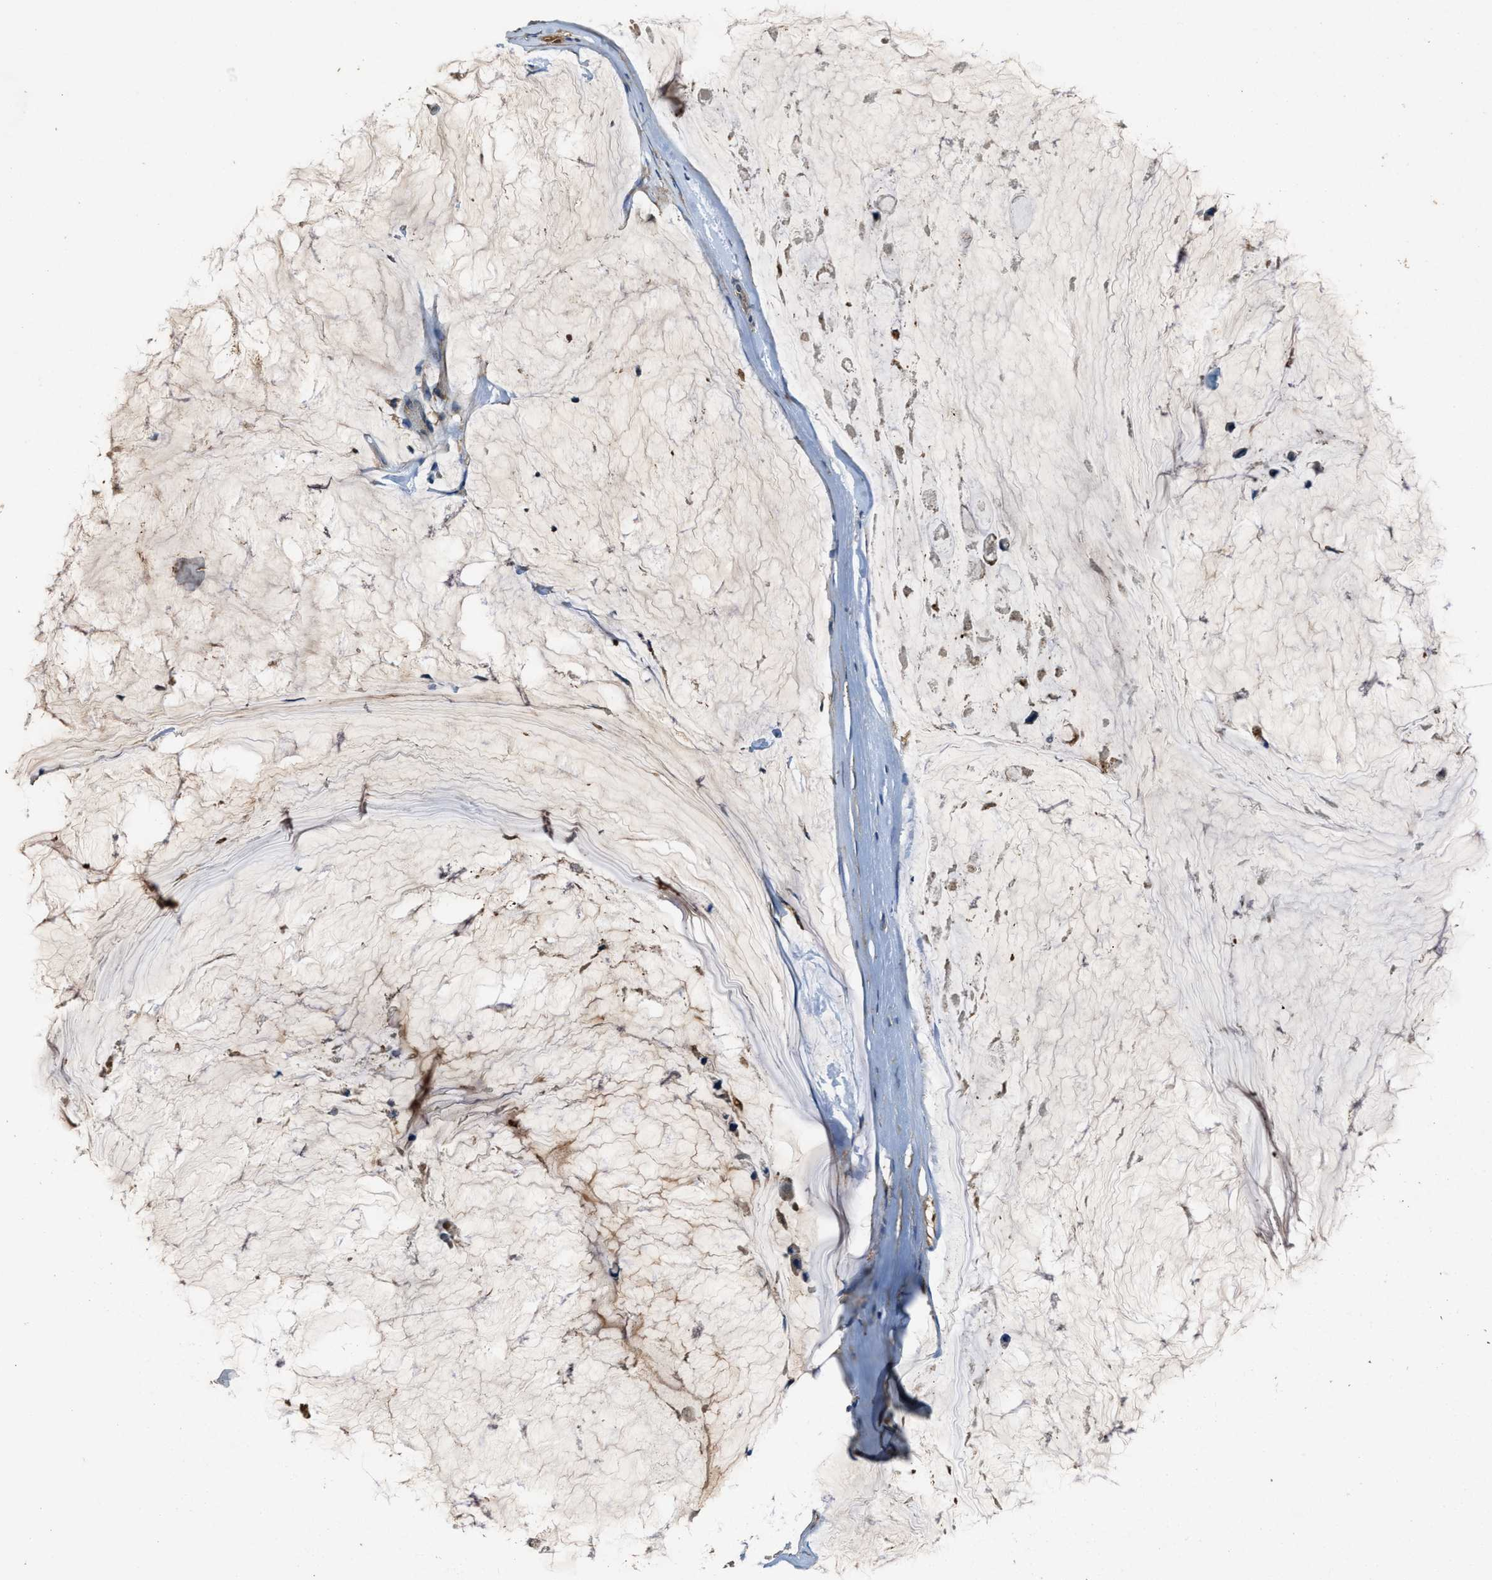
{"staining": {"intensity": "weak", "quantity": ">75%", "location": "cytoplasmic/membranous"}, "tissue": "ovarian cancer", "cell_type": "Tumor cells", "image_type": "cancer", "snomed": [{"axis": "morphology", "description": "Cystadenocarcinoma, mucinous, NOS"}, {"axis": "topography", "description": "Ovary"}], "caption": "Protein analysis of ovarian mucinous cystadenocarcinoma tissue exhibits weak cytoplasmic/membranous expression in approximately >75% of tumor cells.", "gene": "BLOC1S1", "patient": {"sex": "female", "age": 39}}